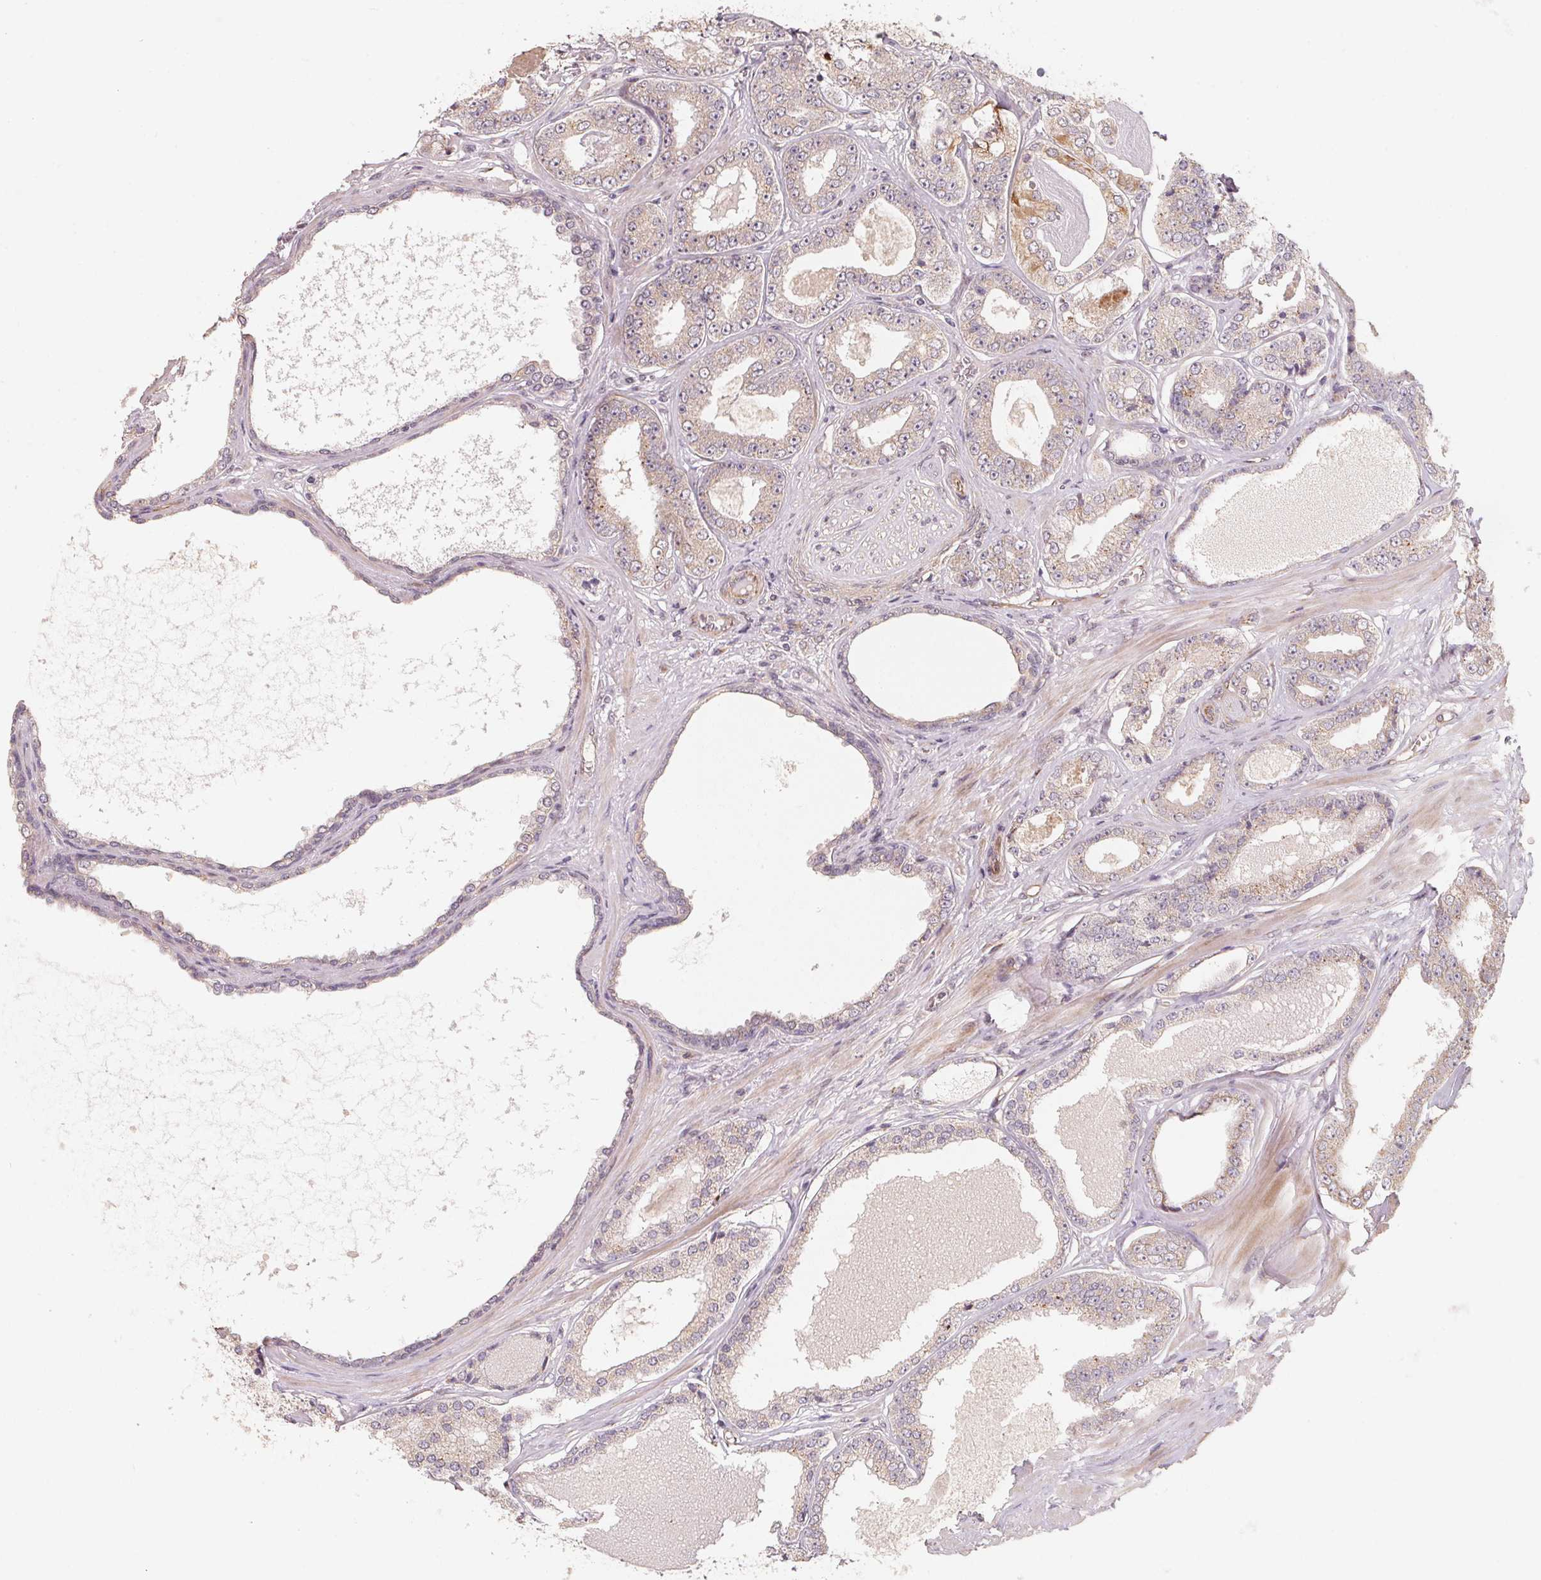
{"staining": {"intensity": "weak", "quantity": "25%-75%", "location": "cytoplasmic/membranous"}, "tissue": "prostate cancer", "cell_type": "Tumor cells", "image_type": "cancer", "snomed": [{"axis": "morphology", "description": "Adenocarcinoma, NOS"}, {"axis": "topography", "description": "Prostate"}], "caption": "Immunohistochemistry histopathology image of adenocarcinoma (prostate) stained for a protein (brown), which exhibits low levels of weak cytoplasmic/membranous staining in approximately 25%-75% of tumor cells.", "gene": "TSPAN12", "patient": {"sex": "male", "age": 64}}